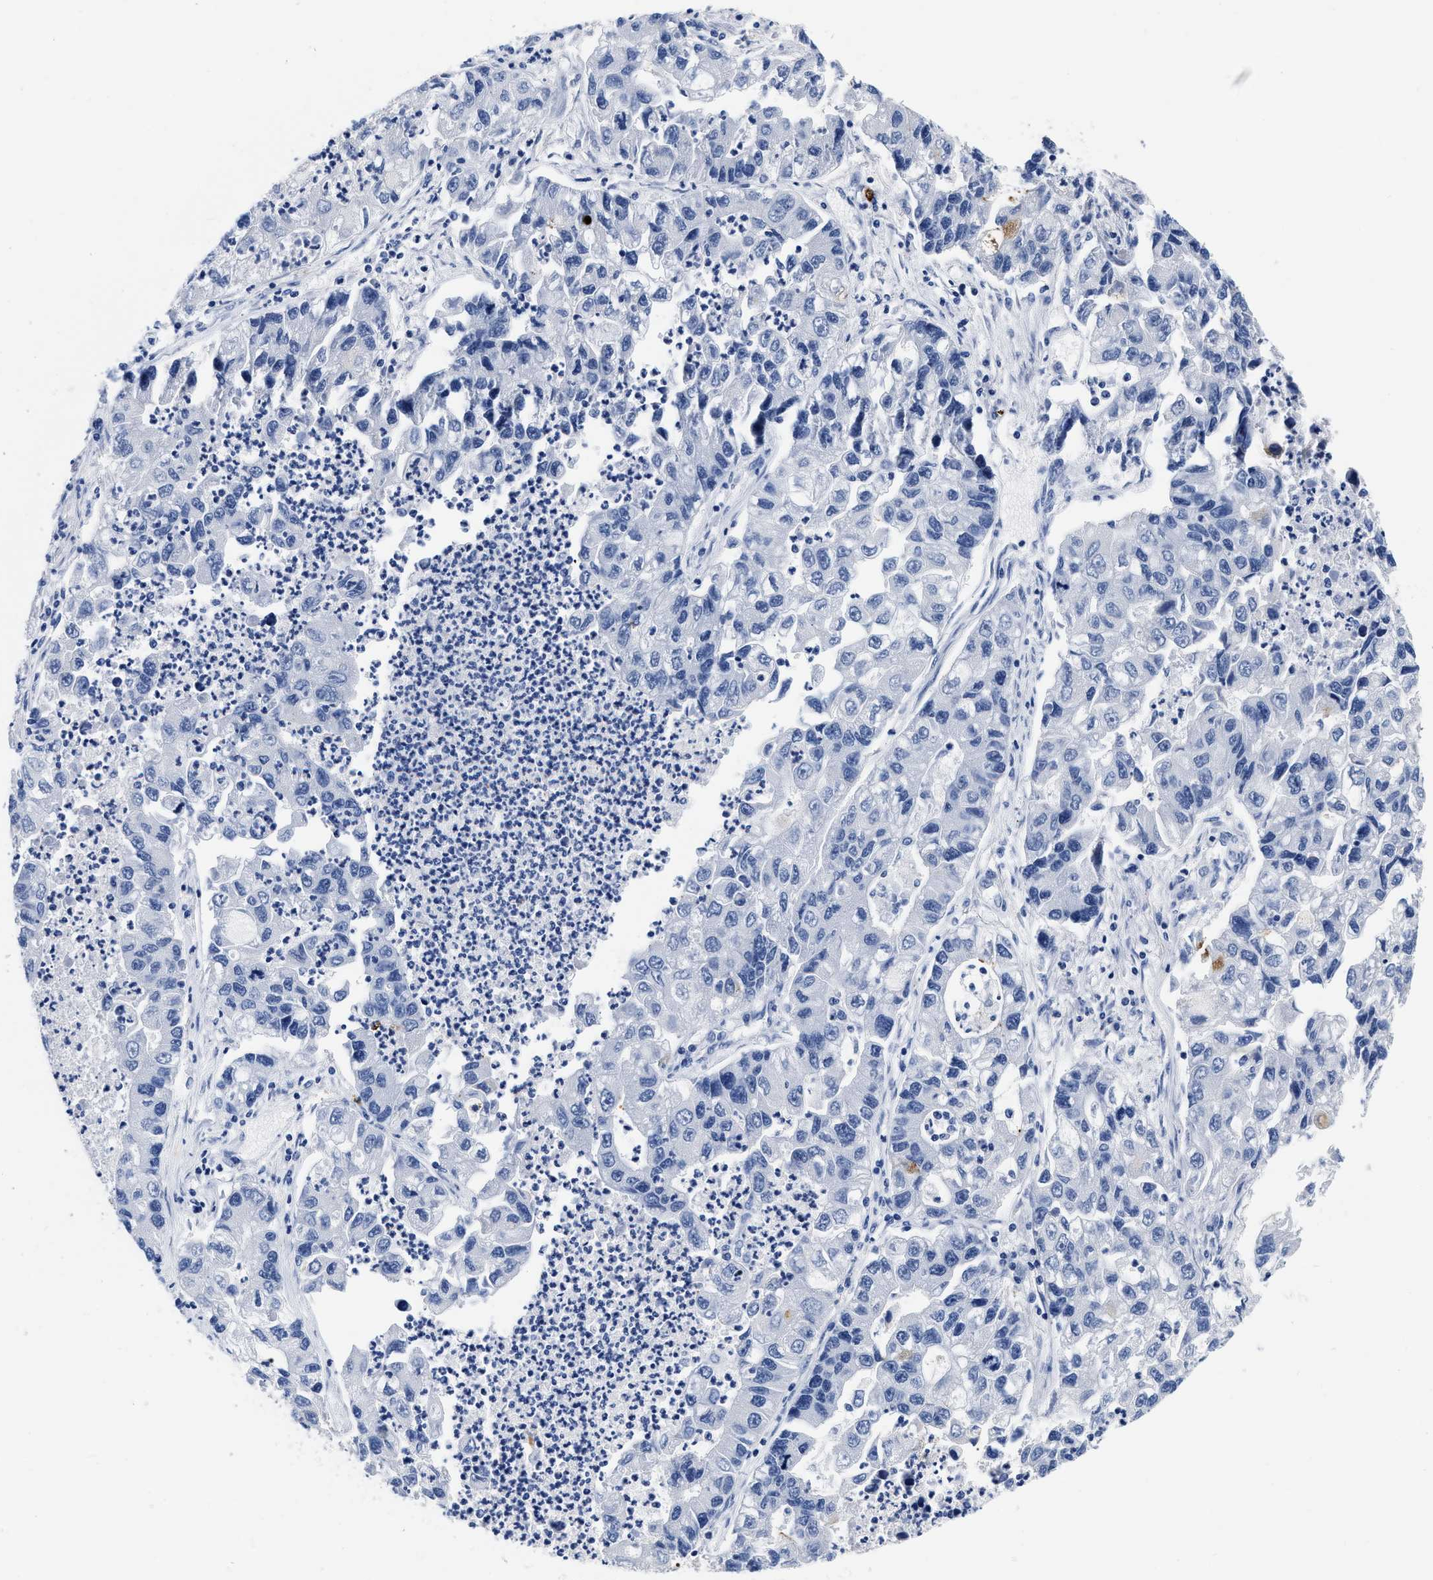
{"staining": {"intensity": "negative", "quantity": "none", "location": "none"}, "tissue": "lung cancer", "cell_type": "Tumor cells", "image_type": "cancer", "snomed": [{"axis": "morphology", "description": "Adenocarcinoma, NOS"}, {"axis": "topography", "description": "Lung"}], "caption": "Tumor cells are negative for protein expression in human lung cancer.", "gene": "CER1", "patient": {"sex": "female", "age": 51}}